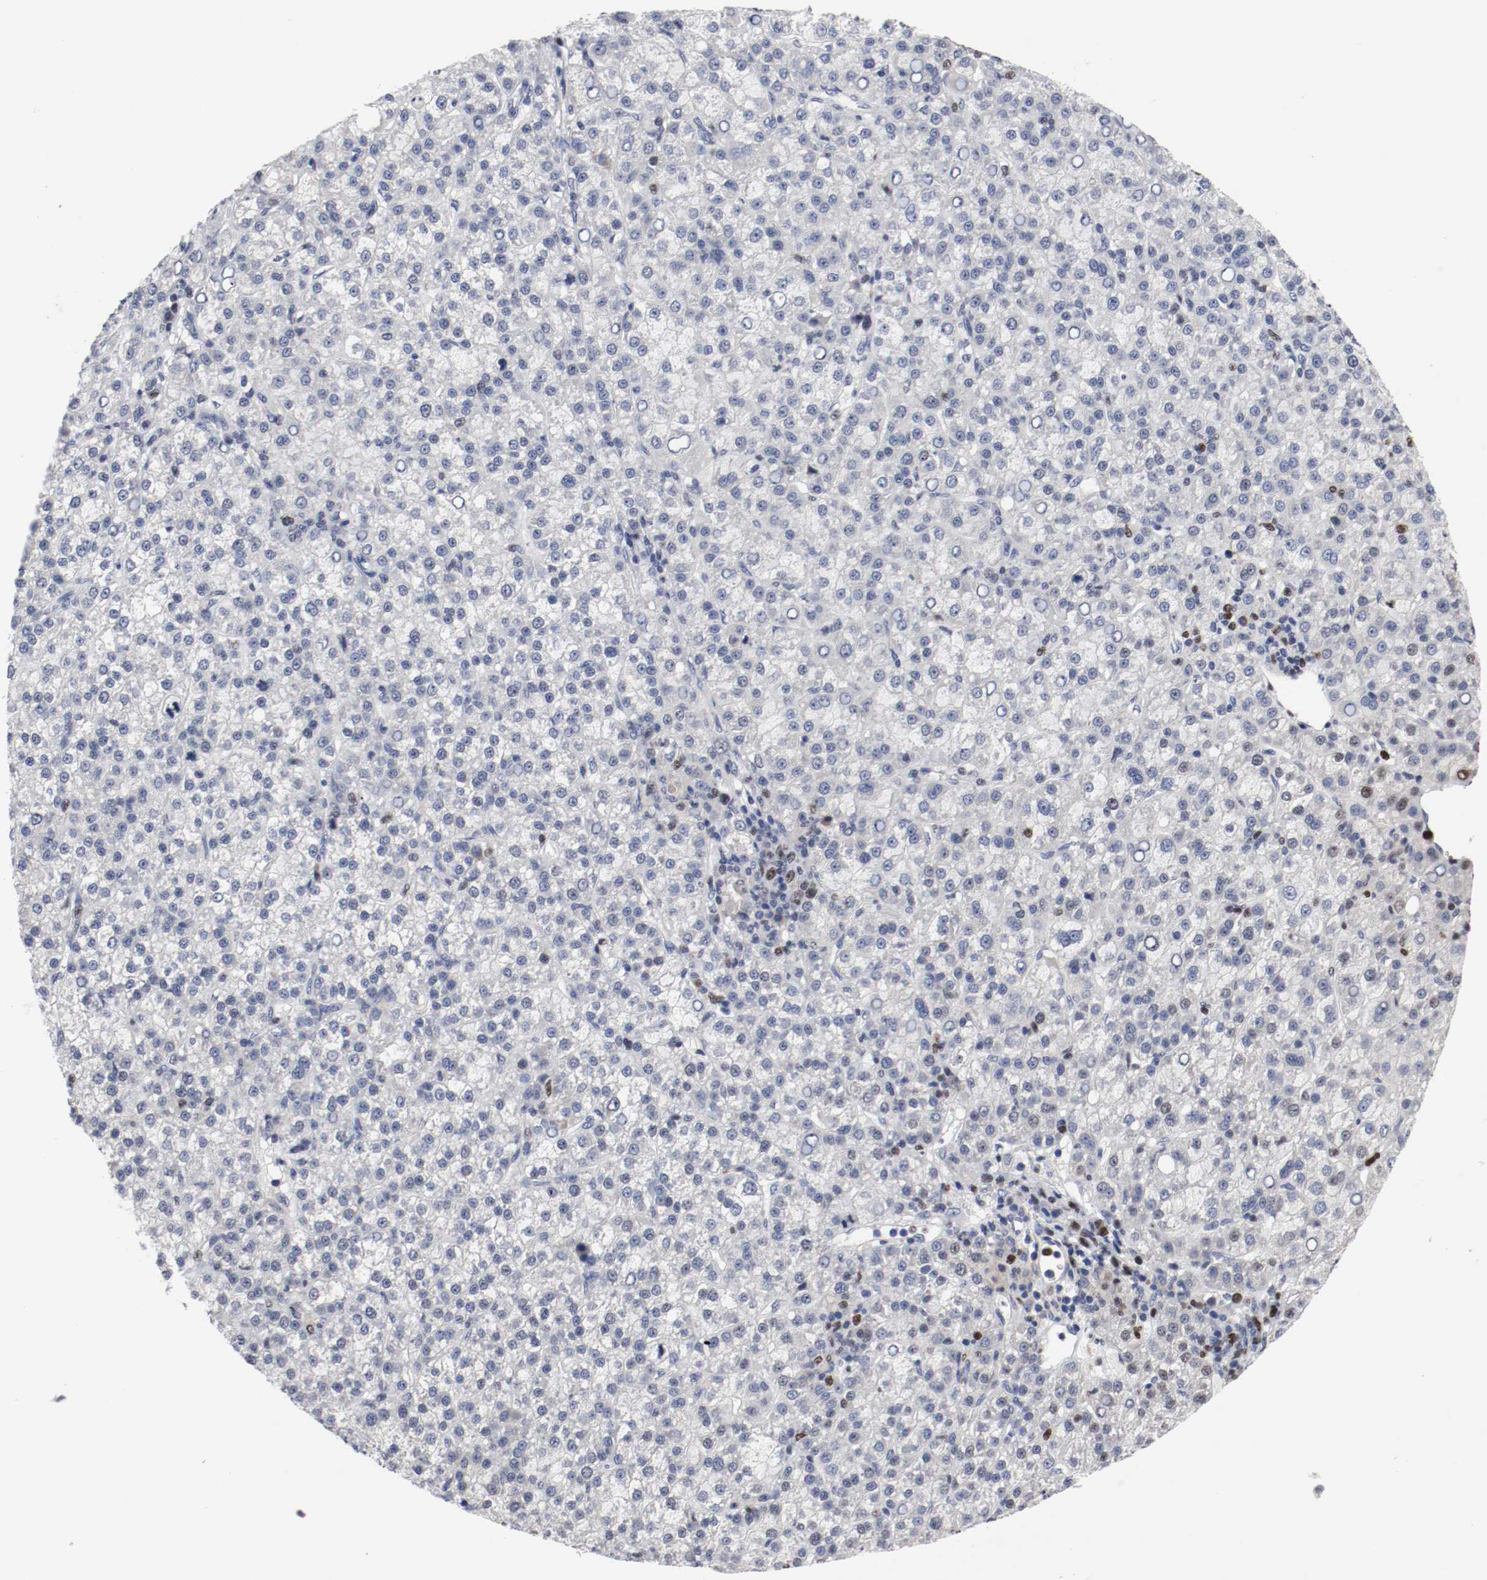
{"staining": {"intensity": "weak", "quantity": "<25%", "location": "nuclear"}, "tissue": "liver cancer", "cell_type": "Tumor cells", "image_type": "cancer", "snomed": [{"axis": "morphology", "description": "Carcinoma, Hepatocellular, NOS"}, {"axis": "topography", "description": "Liver"}], "caption": "The IHC photomicrograph has no significant staining in tumor cells of liver hepatocellular carcinoma tissue.", "gene": "MCM6", "patient": {"sex": "female", "age": 58}}